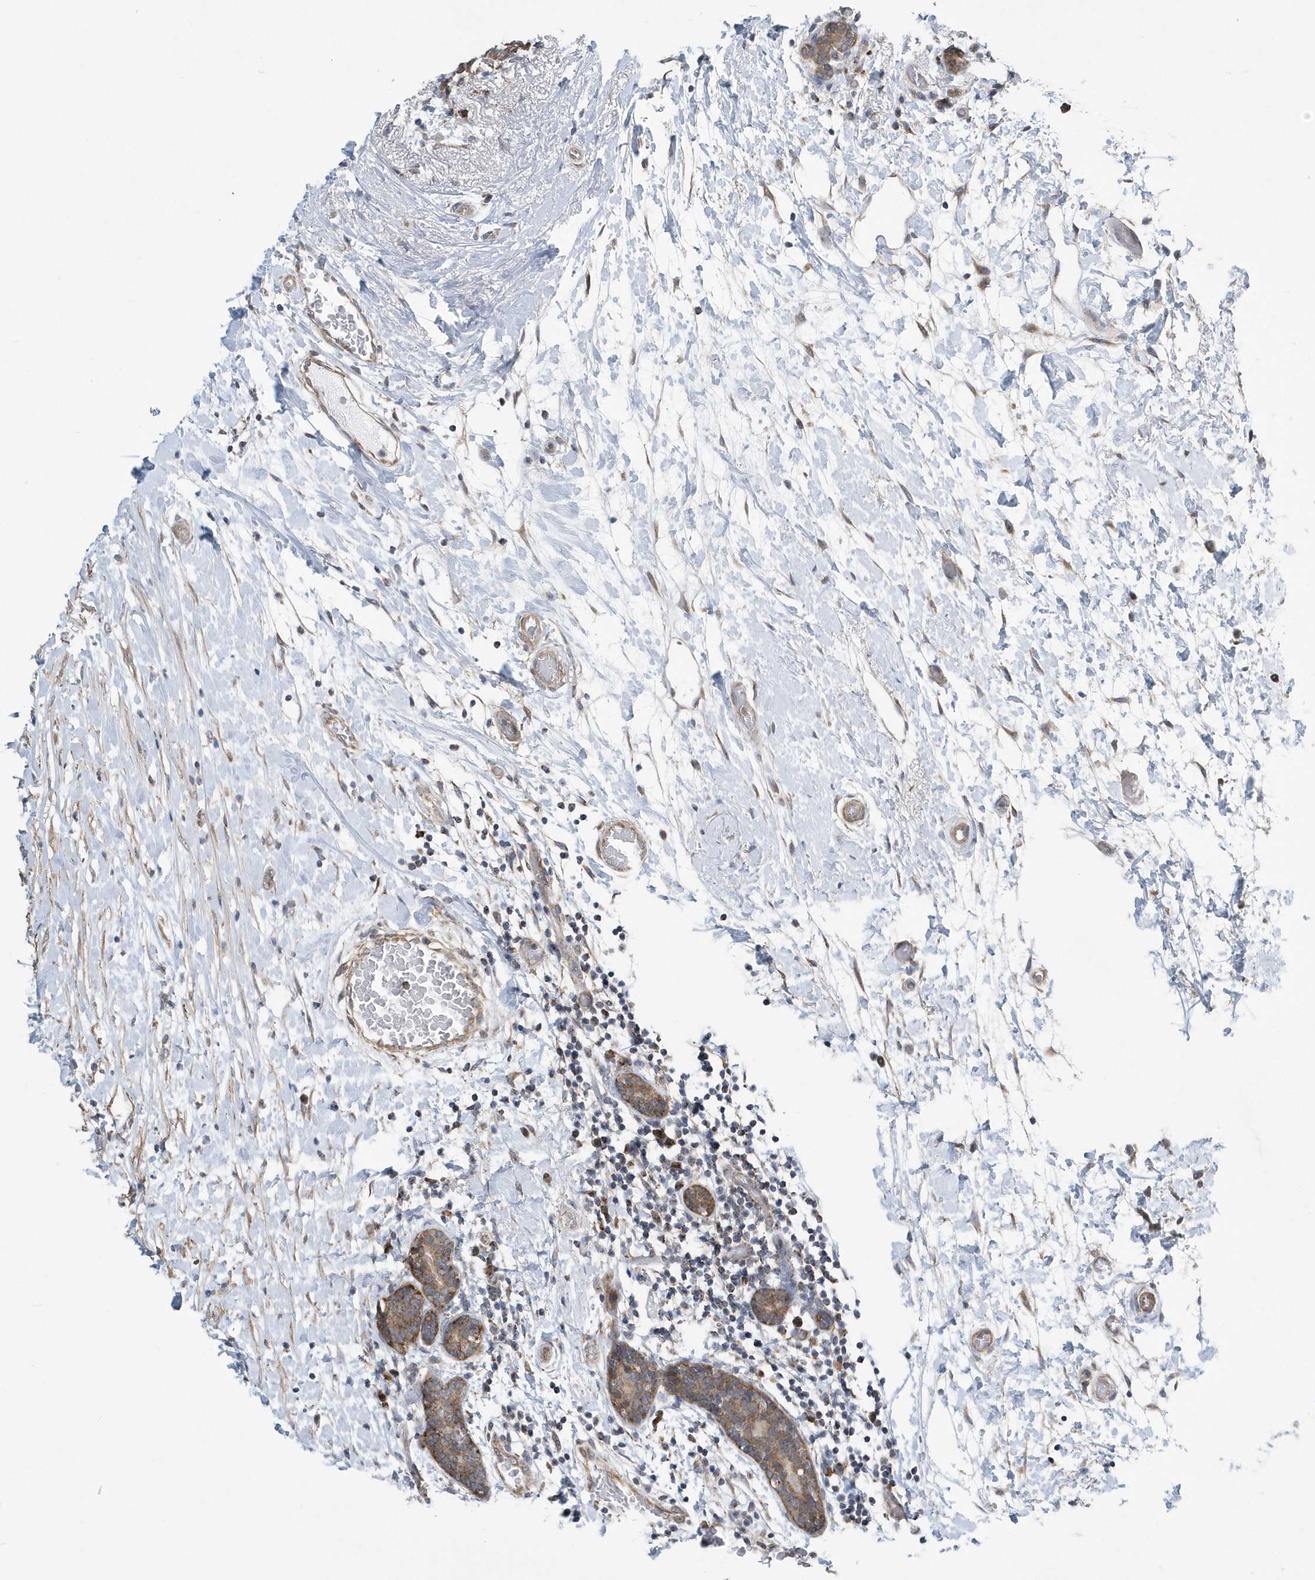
{"staining": {"intensity": "moderate", "quantity": ">75%", "location": "cytoplasmic/membranous"}, "tissue": "breast cancer", "cell_type": "Tumor cells", "image_type": "cancer", "snomed": [{"axis": "morphology", "description": "Duct carcinoma"}, {"axis": "topography", "description": "Breast"}], "caption": "A brown stain shows moderate cytoplasmic/membranous expression of a protein in breast cancer (invasive ductal carcinoma) tumor cells.", "gene": "SLX9", "patient": {"sex": "female", "age": 62}}